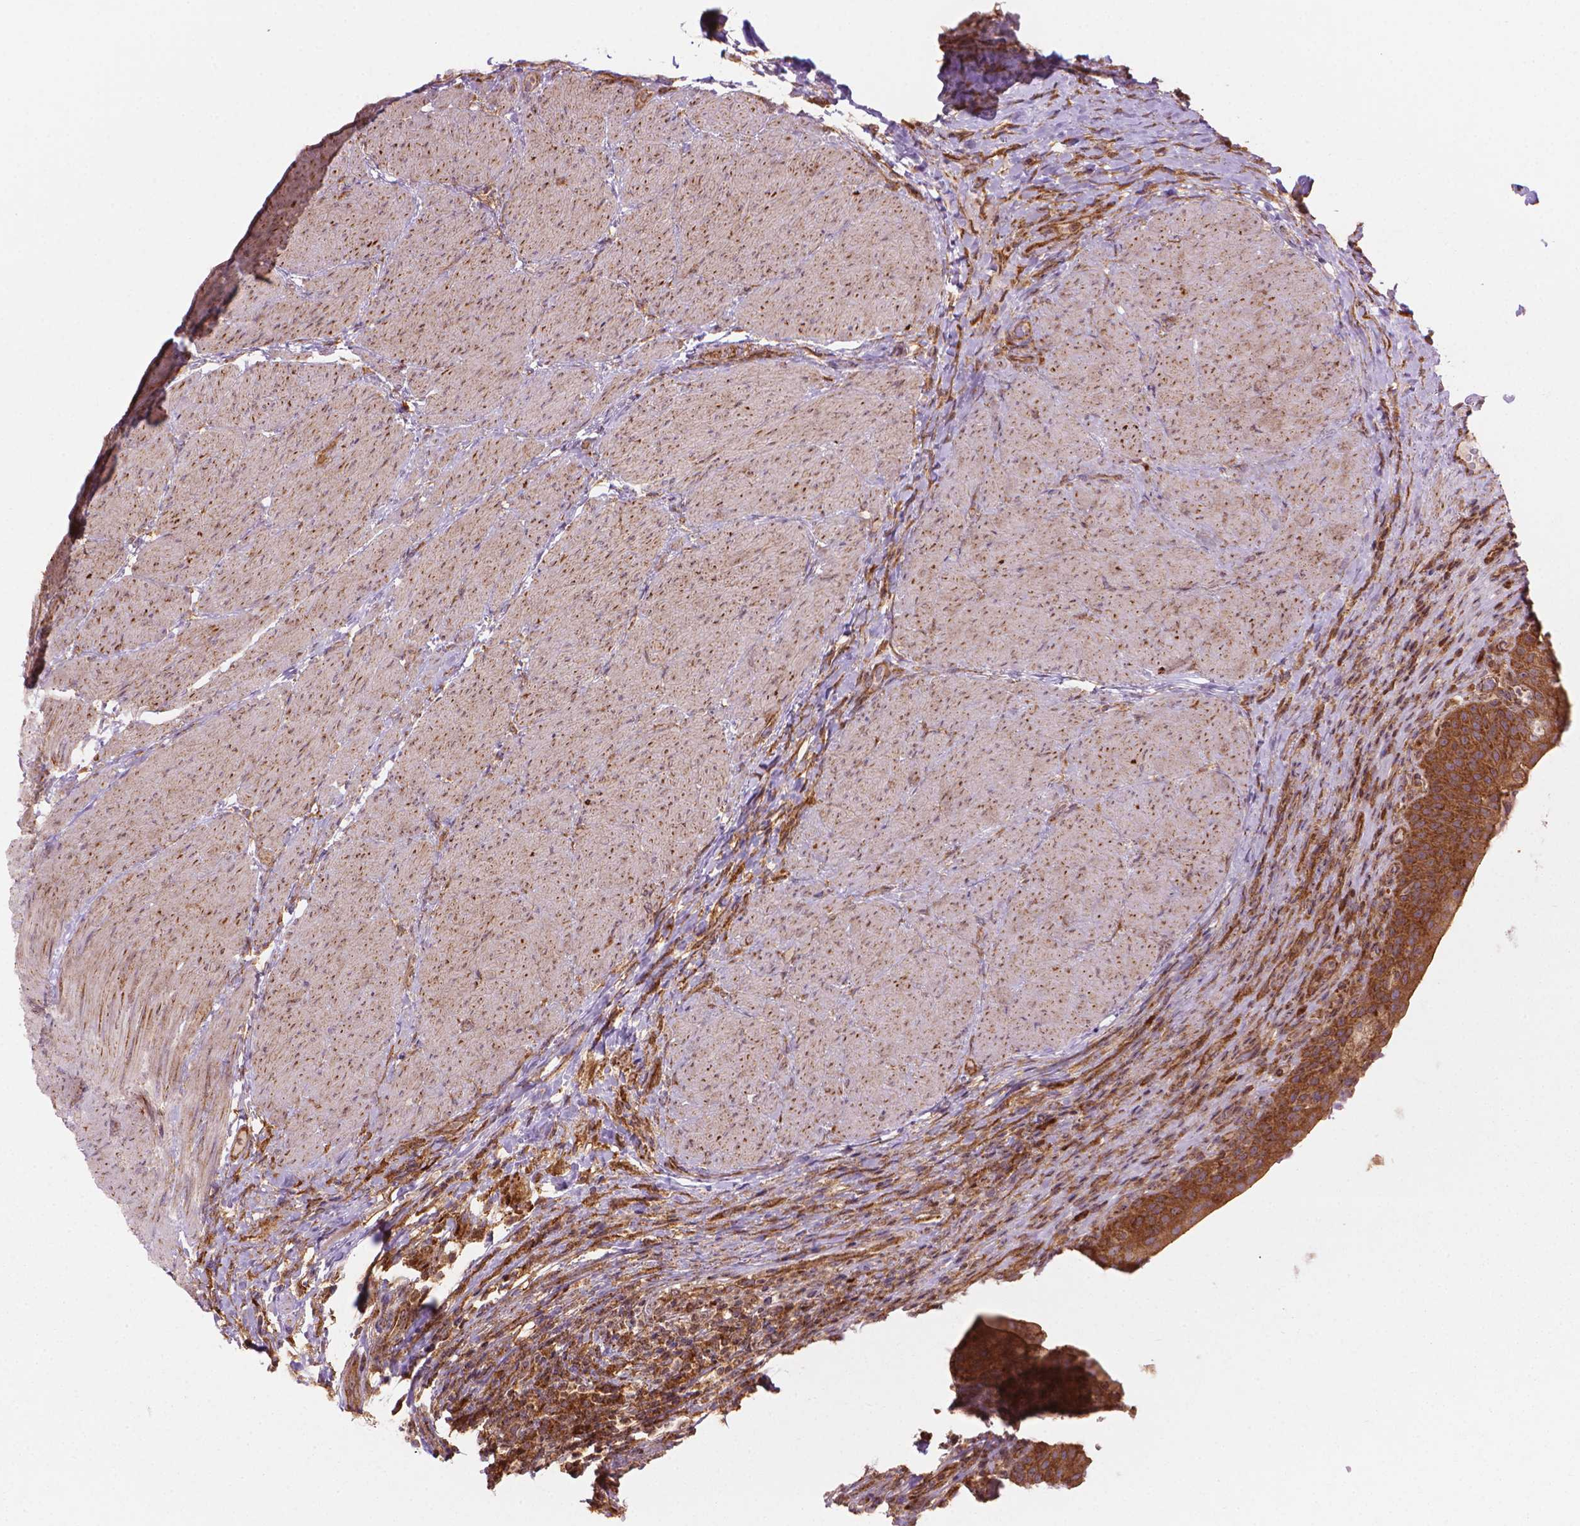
{"staining": {"intensity": "moderate", "quantity": ">75%", "location": "cytoplasmic/membranous"}, "tissue": "urinary bladder", "cell_type": "Urothelial cells", "image_type": "normal", "snomed": [{"axis": "morphology", "description": "Normal tissue, NOS"}, {"axis": "topography", "description": "Urinary bladder"}, {"axis": "topography", "description": "Peripheral nerve tissue"}], "caption": "A brown stain shows moderate cytoplasmic/membranous expression of a protein in urothelial cells of unremarkable urinary bladder.", "gene": "VARS2", "patient": {"sex": "male", "age": 66}}